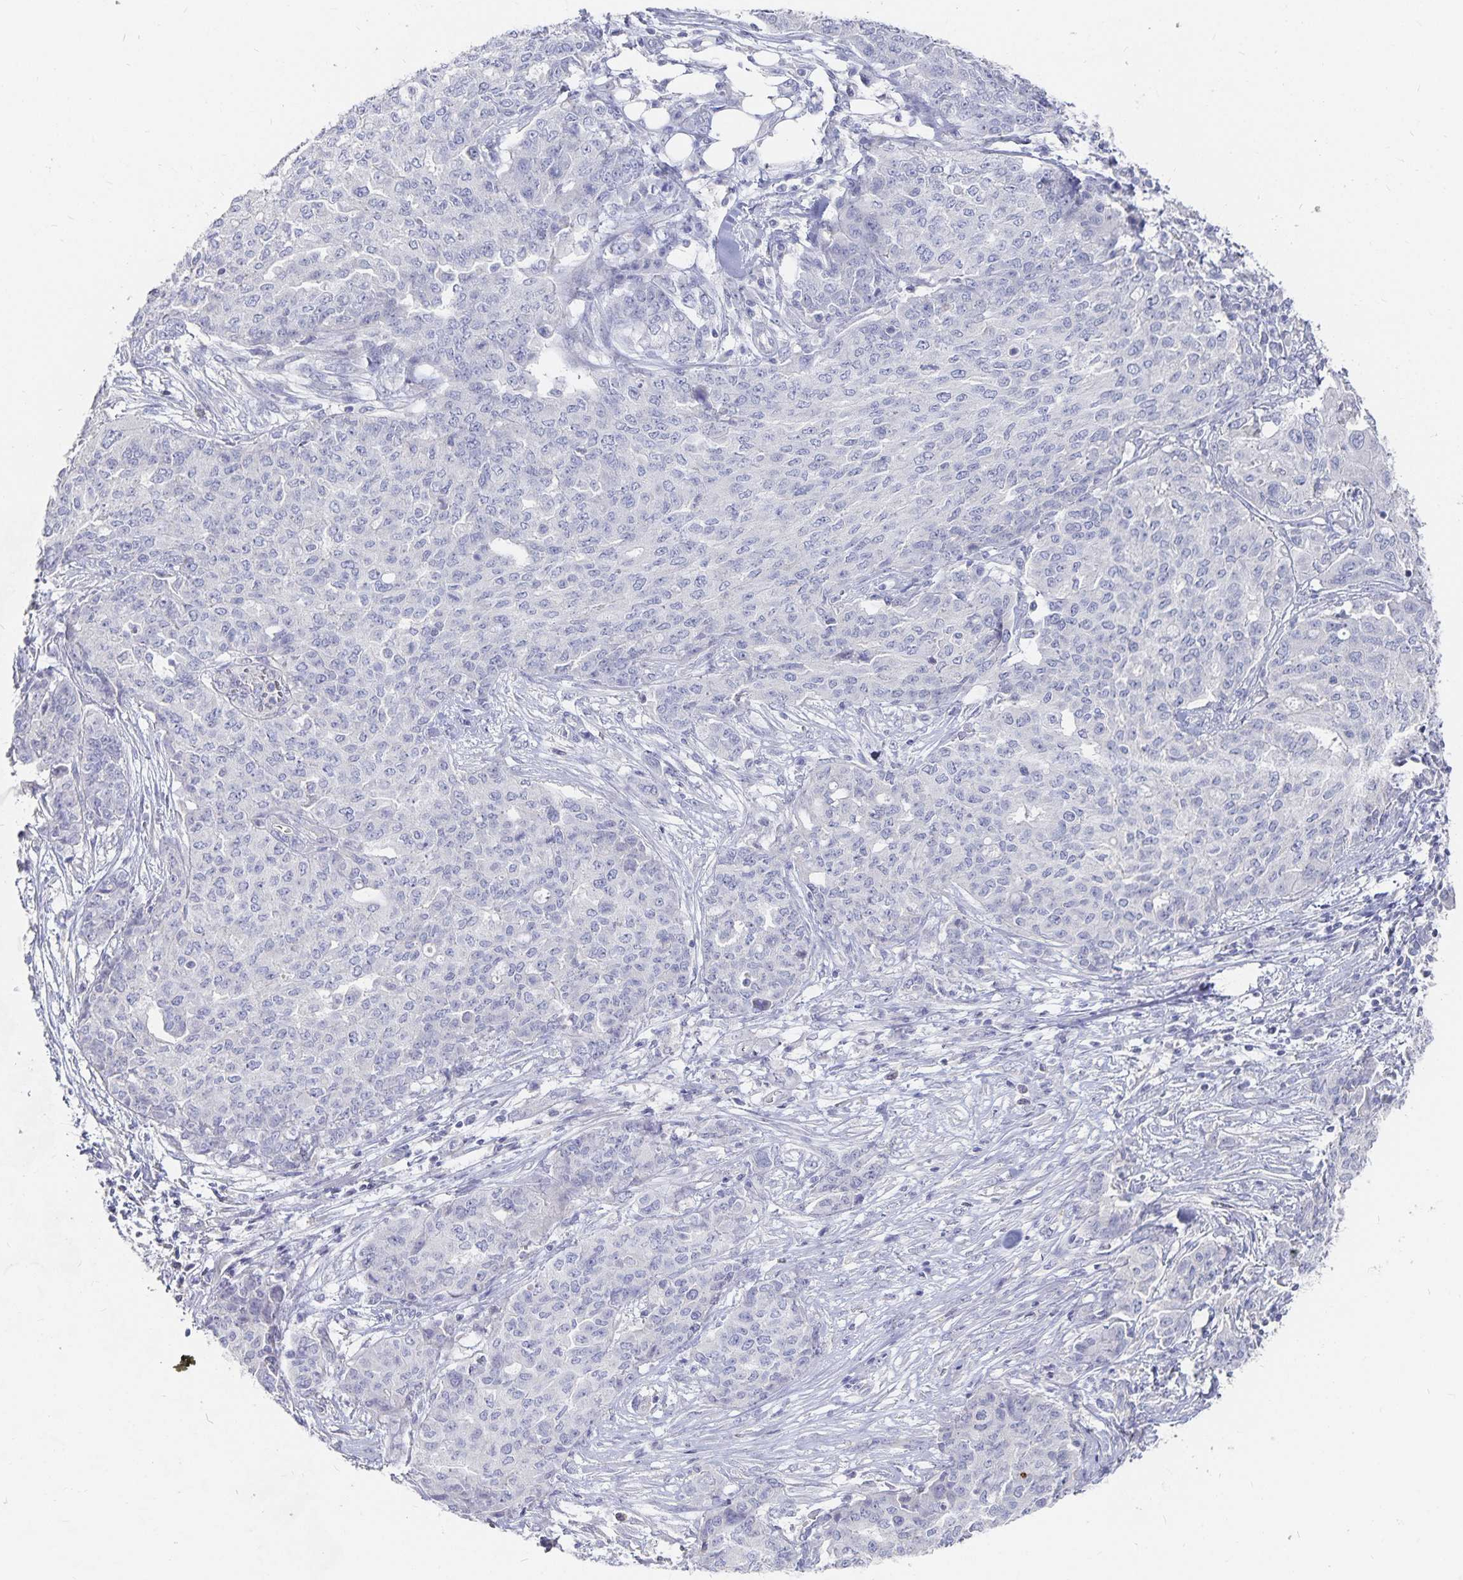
{"staining": {"intensity": "negative", "quantity": "none", "location": "none"}, "tissue": "ovarian cancer", "cell_type": "Tumor cells", "image_type": "cancer", "snomed": [{"axis": "morphology", "description": "Cystadenocarcinoma, serous, NOS"}, {"axis": "topography", "description": "Soft tissue"}, {"axis": "topography", "description": "Ovary"}], "caption": "Protein analysis of serous cystadenocarcinoma (ovarian) reveals no significant staining in tumor cells.", "gene": "DNAH9", "patient": {"sex": "female", "age": 57}}